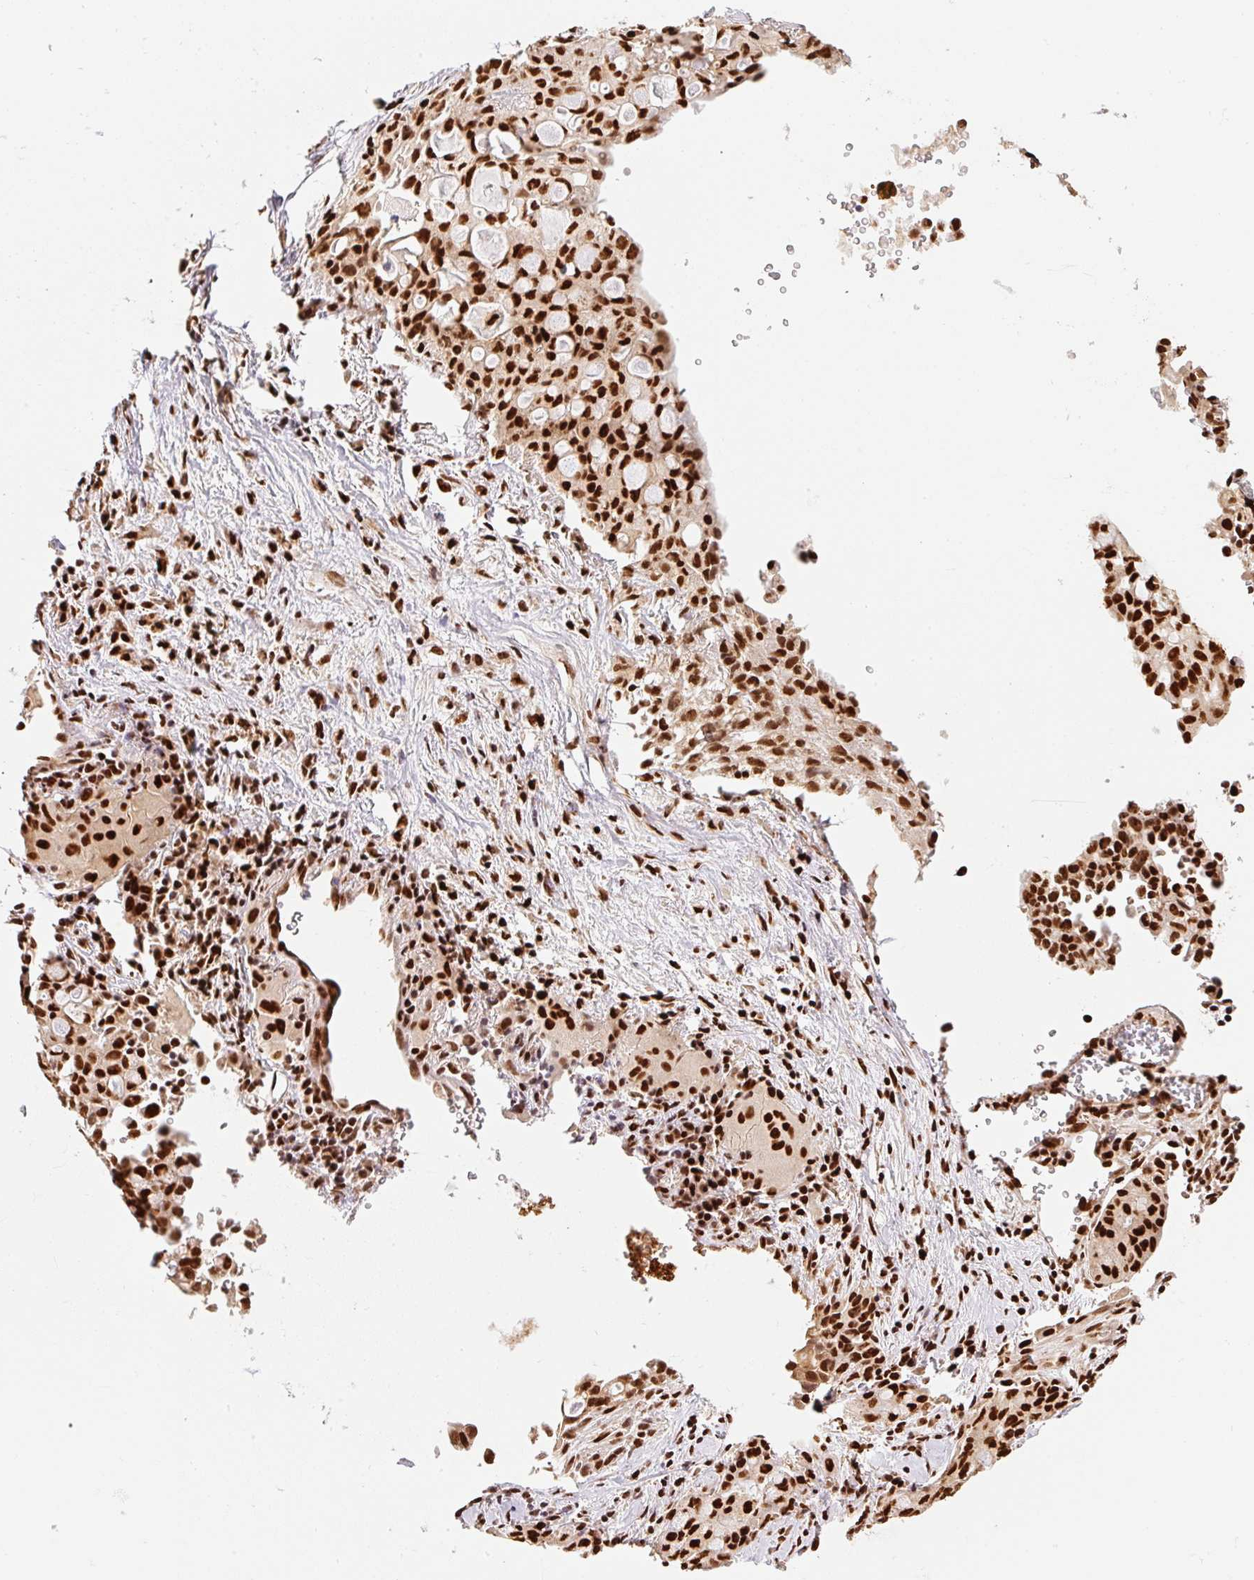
{"staining": {"intensity": "strong", "quantity": ">75%", "location": "nuclear"}, "tissue": "lung cancer", "cell_type": "Tumor cells", "image_type": "cancer", "snomed": [{"axis": "morphology", "description": "Adenocarcinoma, NOS"}, {"axis": "topography", "description": "Lung"}], "caption": "An IHC micrograph of tumor tissue is shown. Protein staining in brown highlights strong nuclear positivity in adenocarcinoma (lung) within tumor cells. The staining was performed using DAB, with brown indicating positive protein expression. Nuclei are stained blue with hematoxylin.", "gene": "GPR139", "patient": {"sex": "female", "age": 44}}